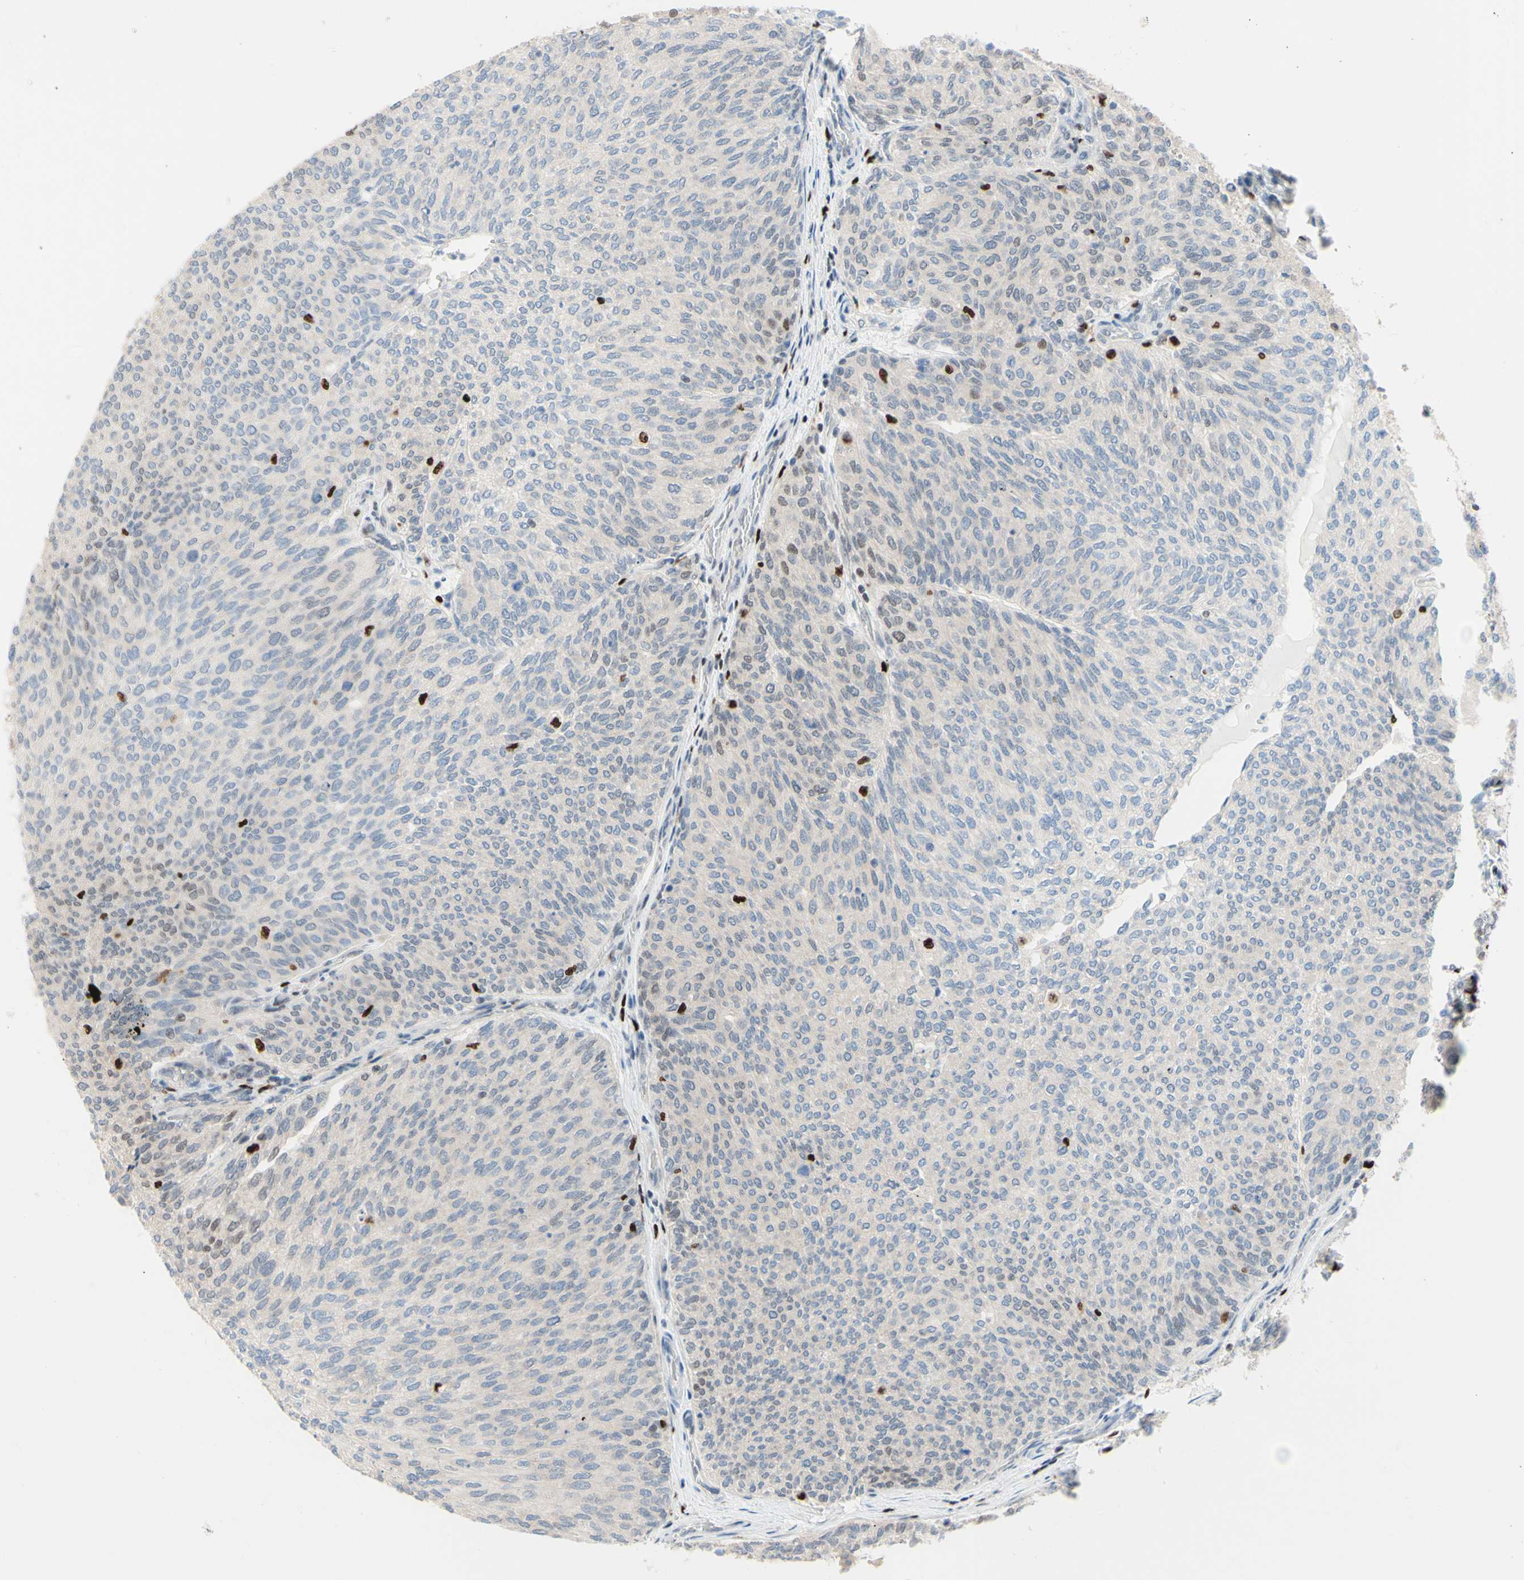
{"staining": {"intensity": "negative", "quantity": "none", "location": "none"}, "tissue": "urothelial cancer", "cell_type": "Tumor cells", "image_type": "cancer", "snomed": [{"axis": "morphology", "description": "Urothelial carcinoma, Low grade"}, {"axis": "topography", "description": "Urinary bladder"}], "caption": "Photomicrograph shows no protein positivity in tumor cells of urothelial cancer tissue.", "gene": "EED", "patient": {"sex": "female", "age": 79}}